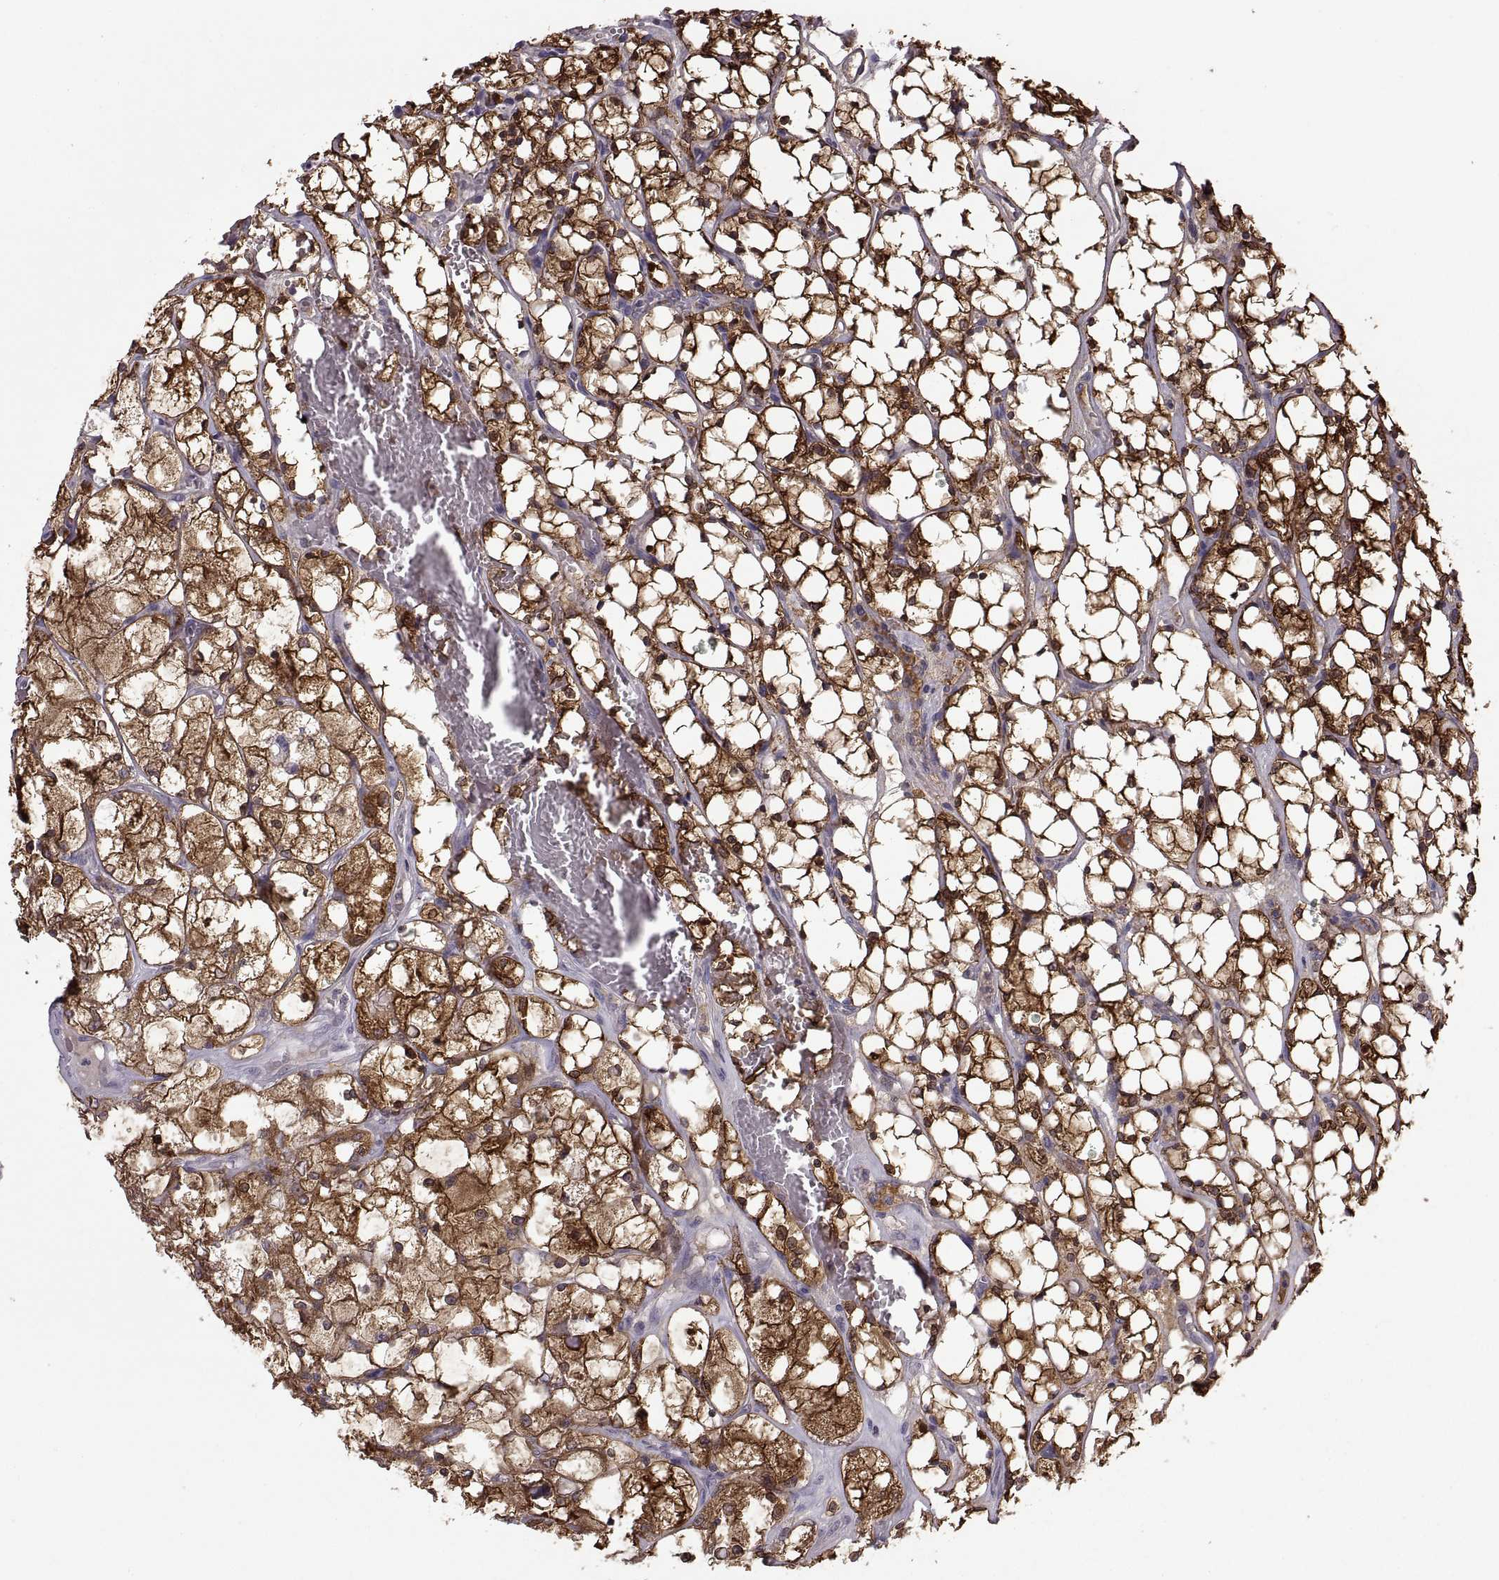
{"staining": {"intensity": "strong", "quantity": ">75%", "location": "cytoplasmic/membranous"}, "tissue": "renal cancer", "cell_type": "Tumor cells", "image_type": "cancer", "snomed": [{"axis": "morphology", "description": "Adenocarcinoma, NOS"}, {"axis": "topography", "description": "Kidney"}], "caption": "Brown immunohistochemical staining in renal cancer (adenocarcinoma) shows strong cytoplasmic/membranous expression in about >75% of tumor cells.", "gene": "EZR", "patient": {"sex": "female", "age": 69}}